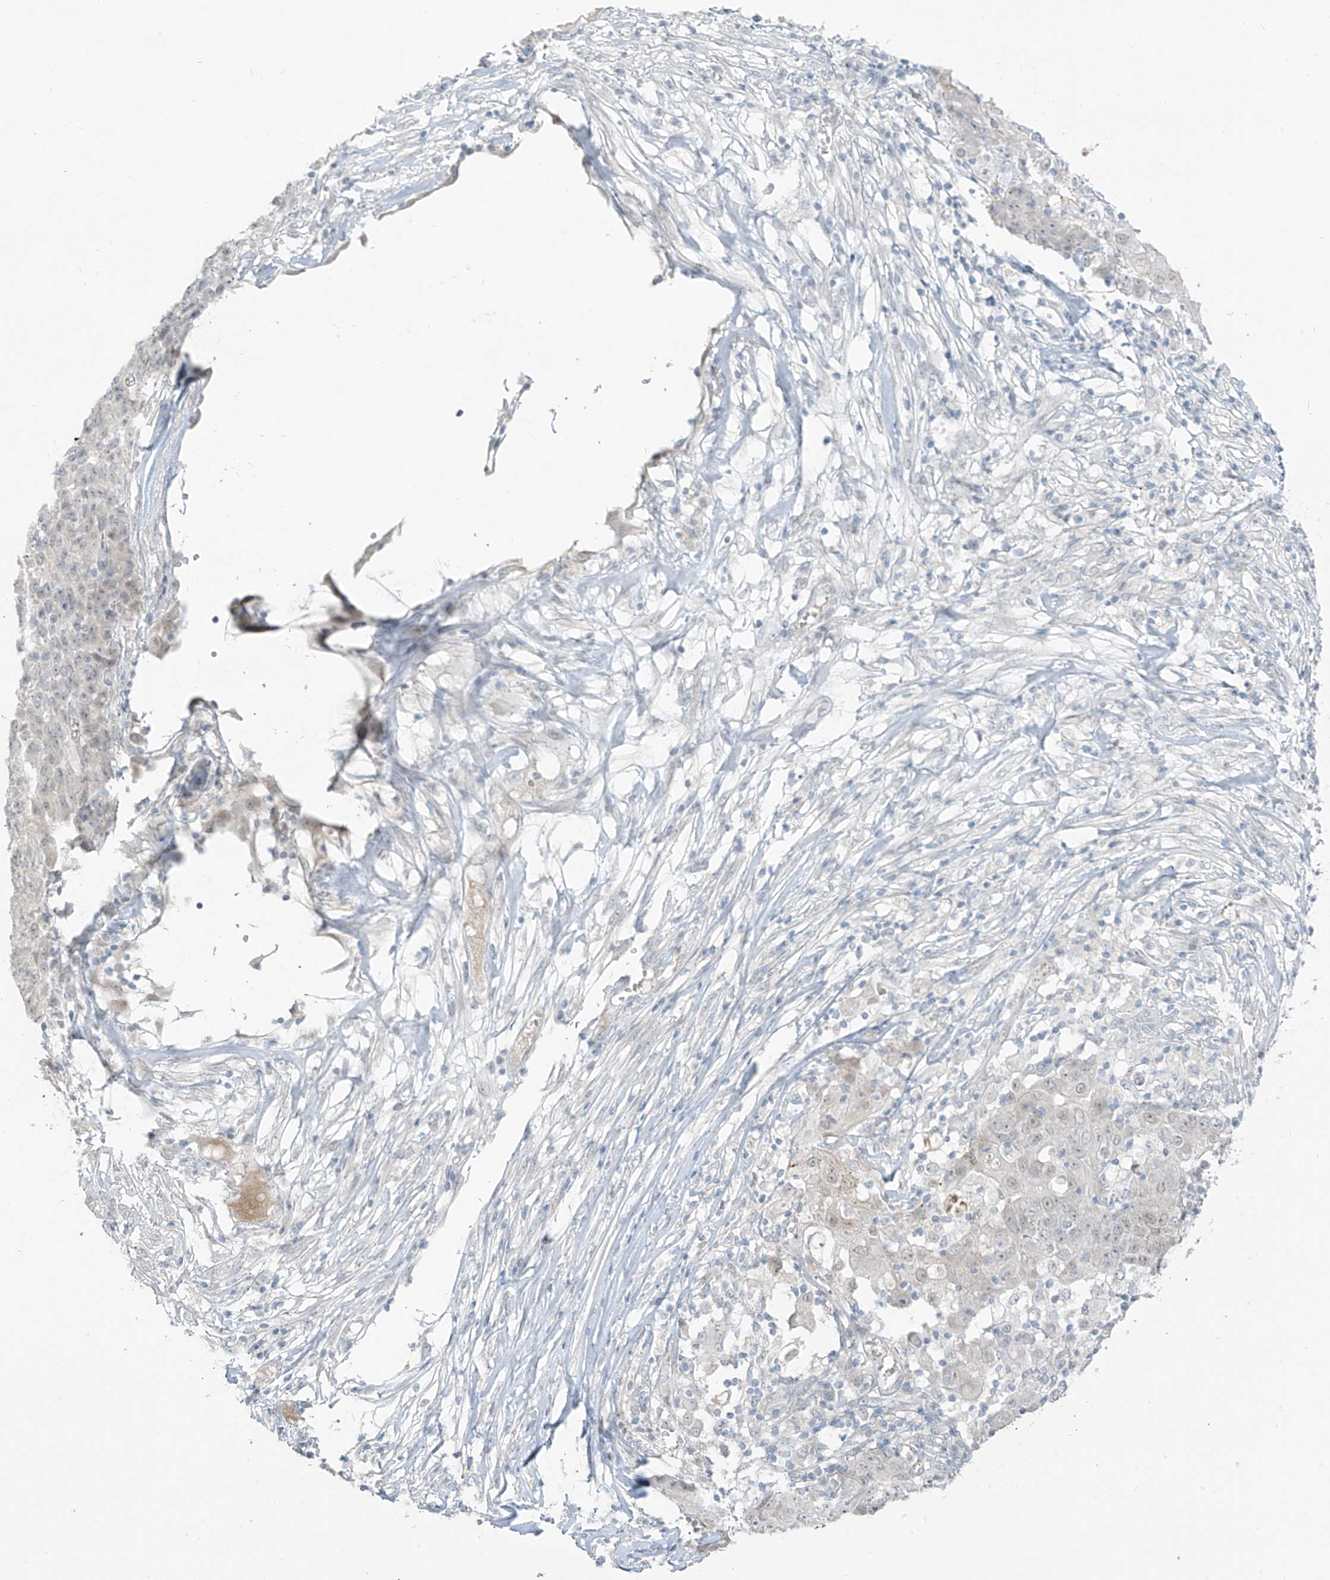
{"staining": {"intensity": "negative", "quantity": "none", "location": "none"}, "tissue": "ovarian cancer", "cell_type": "Tumor cells", "image_type": "cancer", "snomed": [{"axis": "morphology", "description": "Carcinoma, endometroid"}, {"axis": "topography", "description": "Ovary"}], "caption": "Histopathology image shows no protein staining in tumor cells of endometroid carcinoma (ovarian) tissue.", "gene": "PRDM6", "patient": {"sex": "female", "age": 42}}